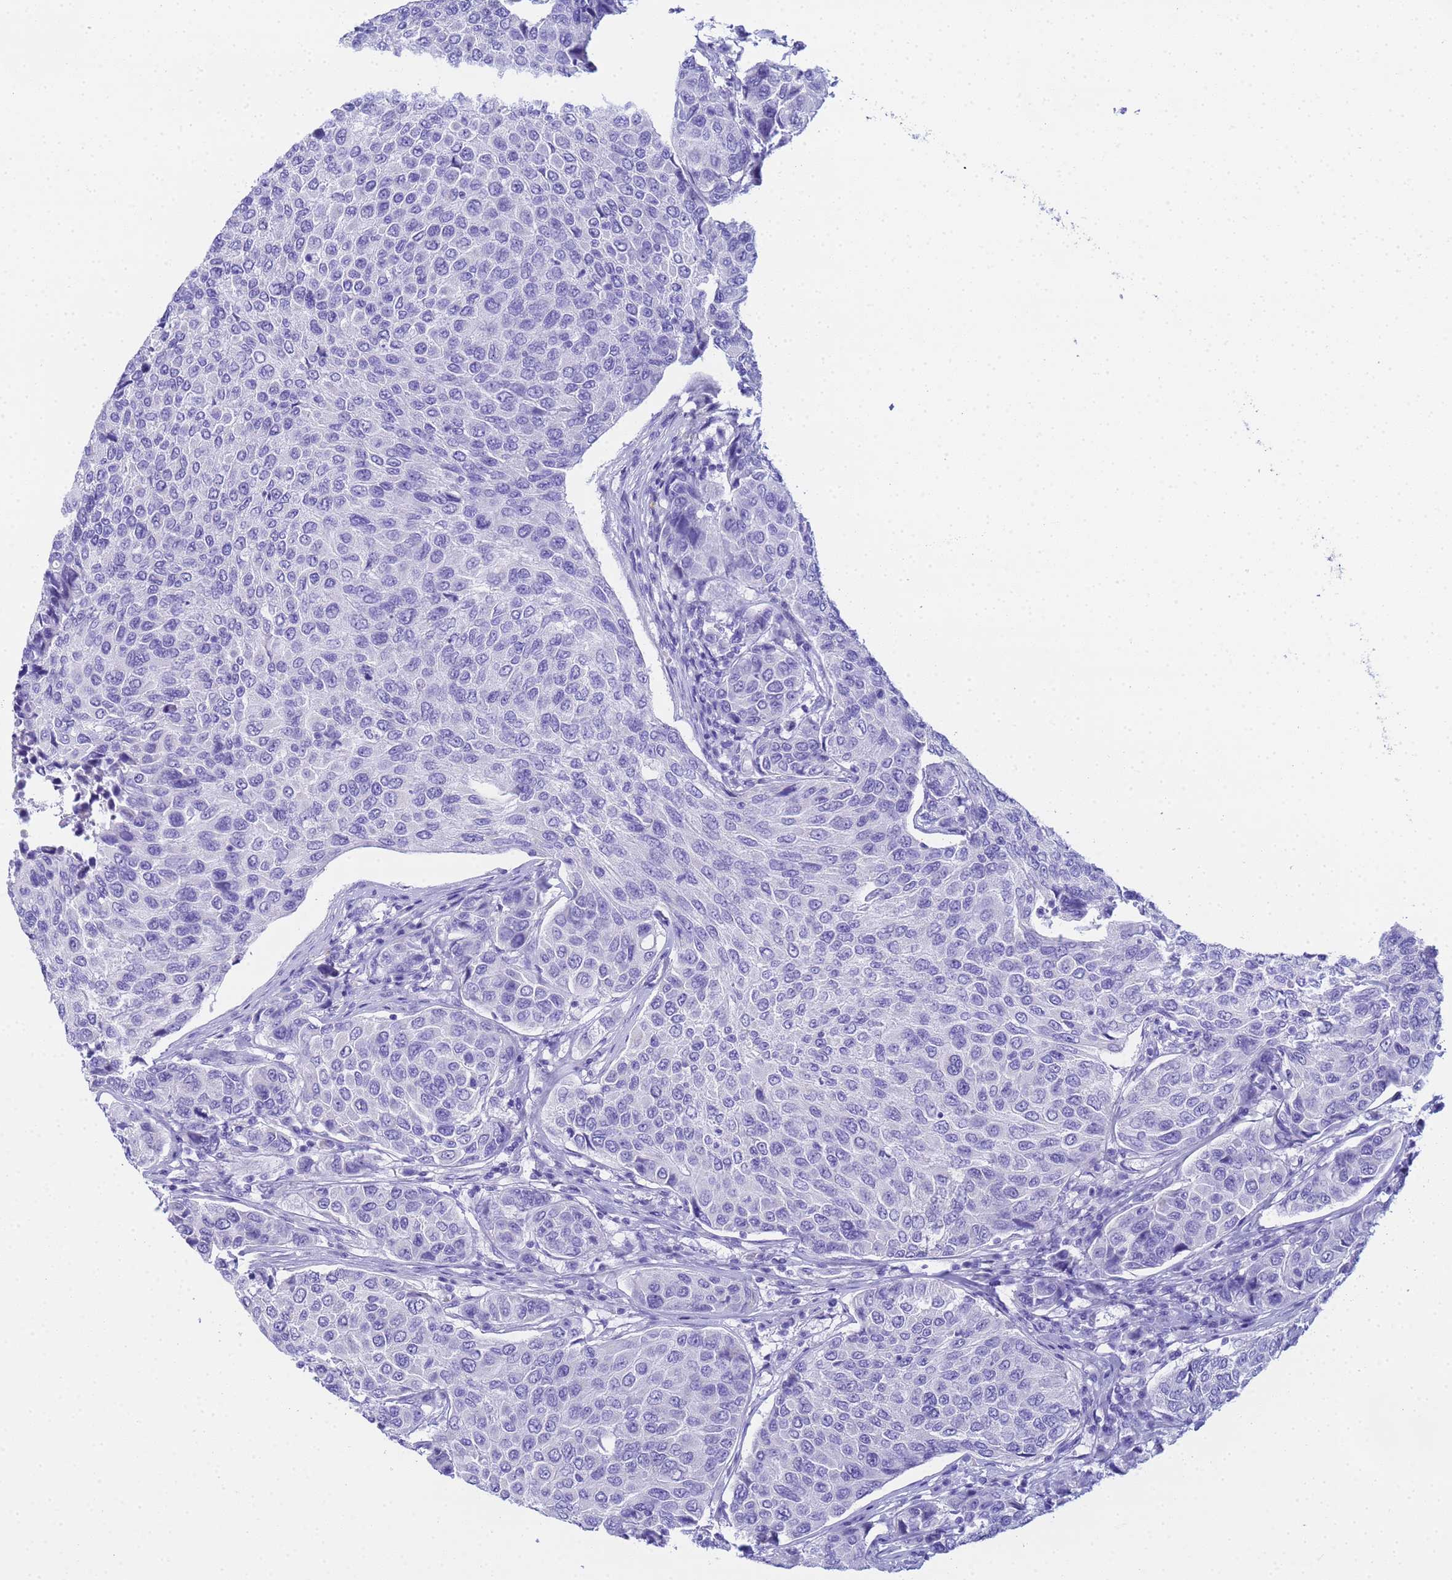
{"staining": {"intensity": "negative", "quantity": "none", "location": "none"}, "tissue": "breast cancer", "cell_type": "Tumor cells", "image_type": "cancer", "snomed": [{"axis": "morphology", "description": "Duct carcinoma"}, {"axis": "topography", "description": "Breast"}], "caption": "This is a photomicrograph of immunohistochemistry staining of breast invasive ductal carcinoma, which shows no expression in tumor cells.", "gene": "AQP12A", "patient": {"sex": "female", "age": 55}}